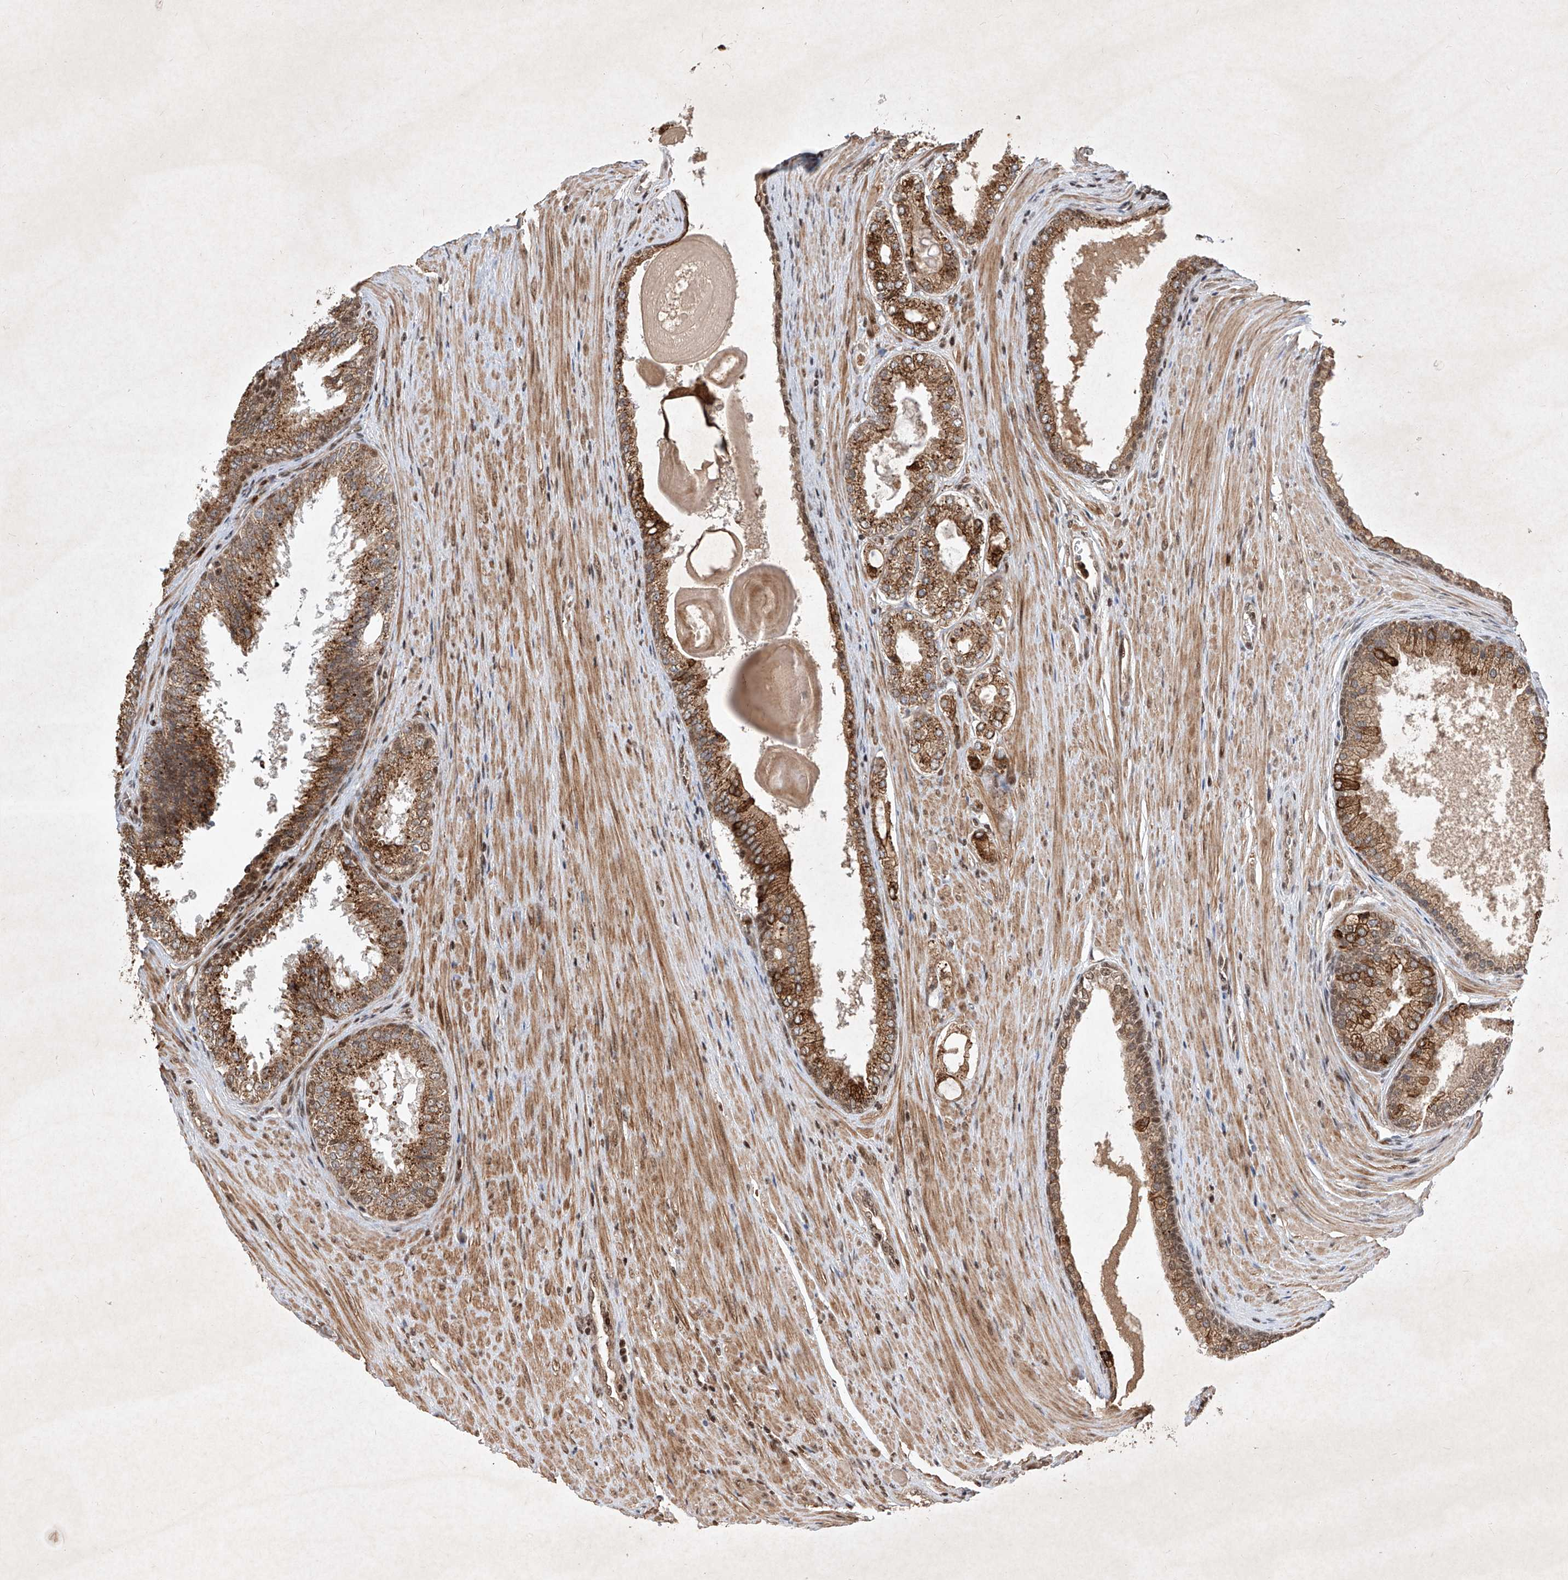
{"staining": {"intensity": "moderate", "quantity": ">75%", "location": "cytoplasmic/membranous"}, "tissue": "prostate cancer", "cell_type": "Tumor cells", "image_type": "cancer", "snomed": [{"axis": "morphology", "description": "Adenocarcinoma, High grade"}, {"axis": "topography", "description": "Prostate"}], "caption": "Protein expression analysis of adenocarcinoma (high-grade) (prostate) exhibits moderate cytoplasmic/membranous expression in about >75% of tumor cells.", "gene": "IRF2", "patient": {"sex": "male", "age": 60}}